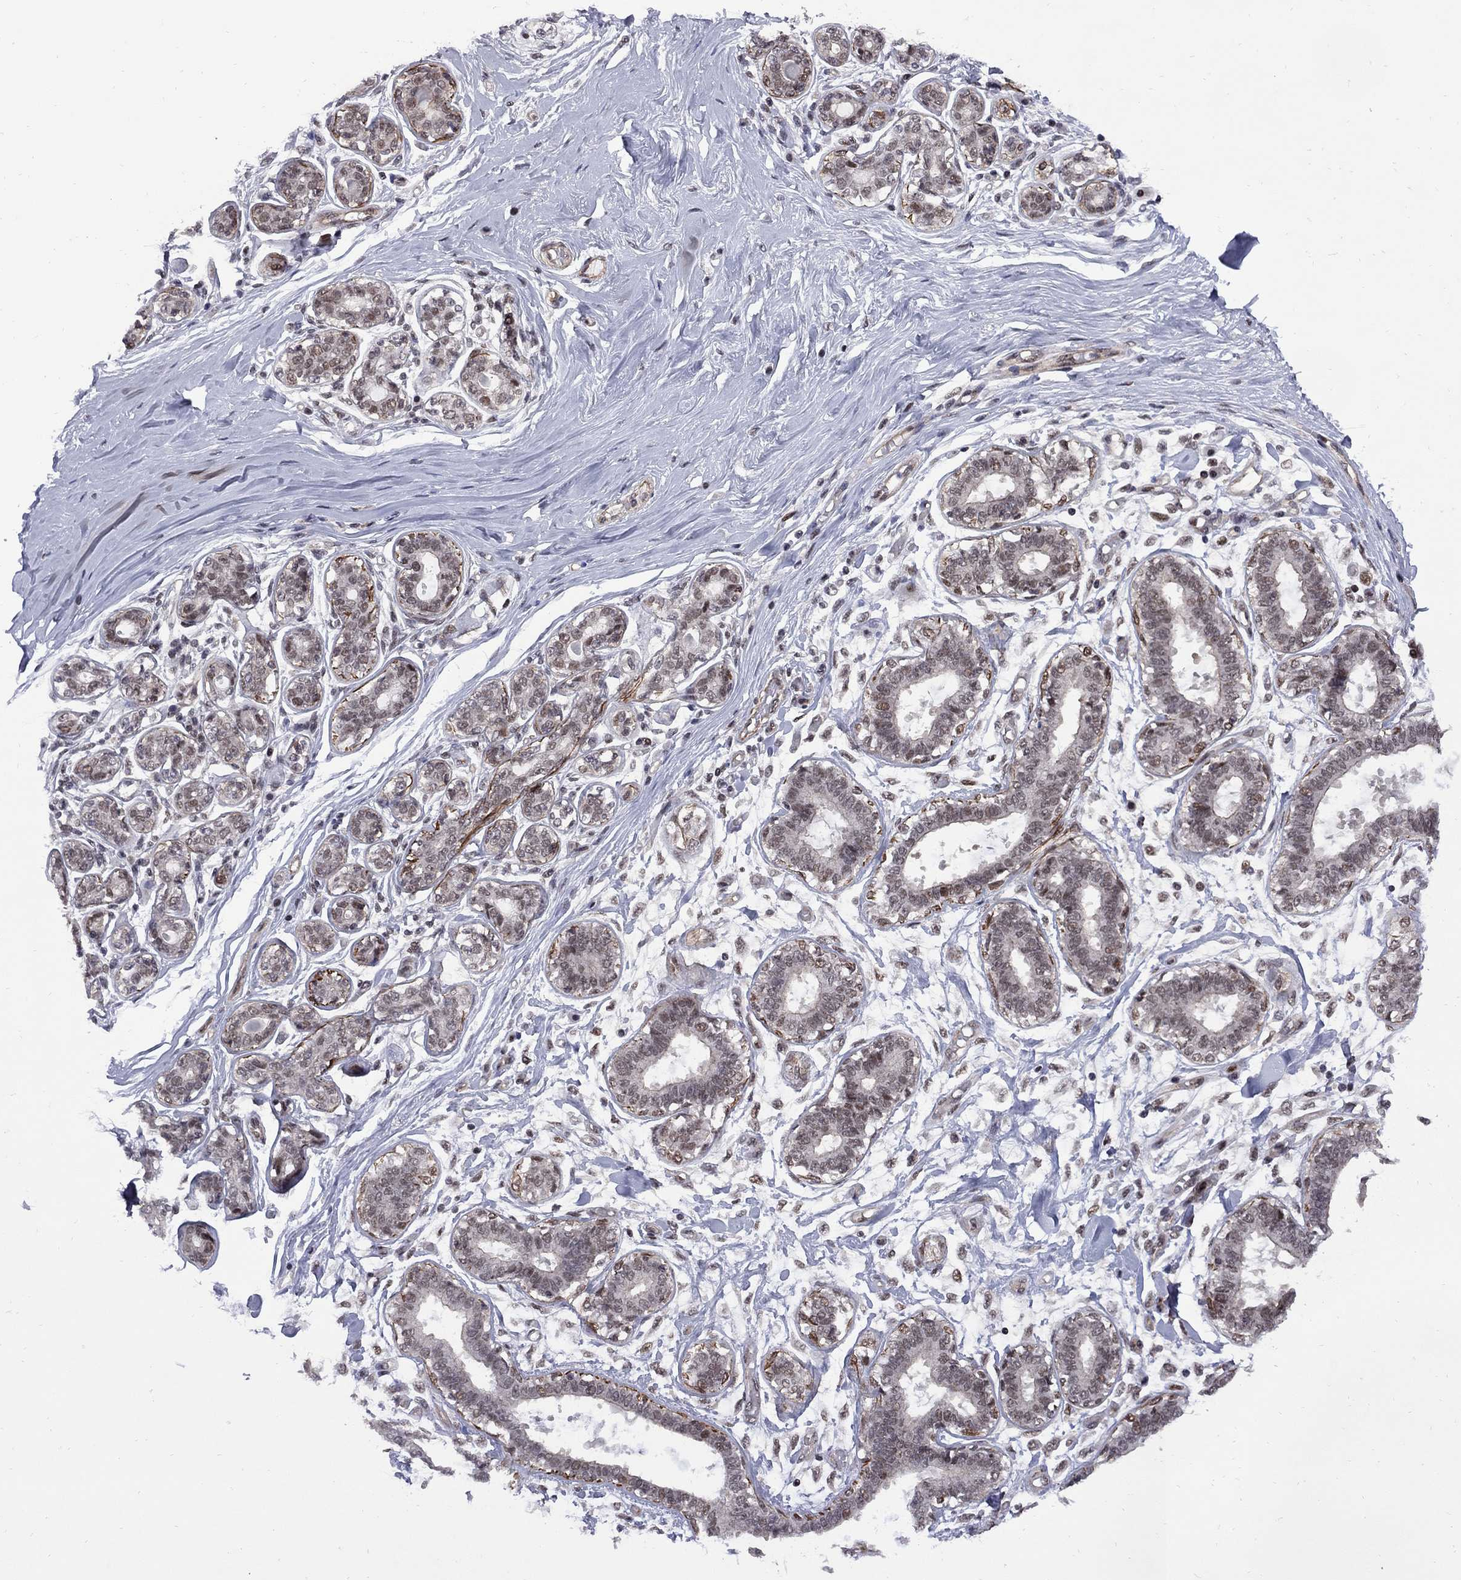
{"staining": {"intensity": "negative", "quantity": "none", "location": "none"}, "tissue": "breast", "cell_type": "Adipocytes", "image_type": "normal", "snomed": [{"axis": "morphology", "description": "Normal tissue, NOS"}, {"axis": "topography", "description": "Skin"}, {"axis": "topography", "description": "Breast"}], "caption": "High magnification brightfield microscopy of benign breast stained with DAB (3,3'-diaminobenzidine) (brown) and counterstained with hematoxylin (blue): adipocytes show no significant expression. (DAB IHC visualized using brightfield microscopy, high magnification).", "gene": "BRF1", "patient": {"sex": "female", "age": 43}}